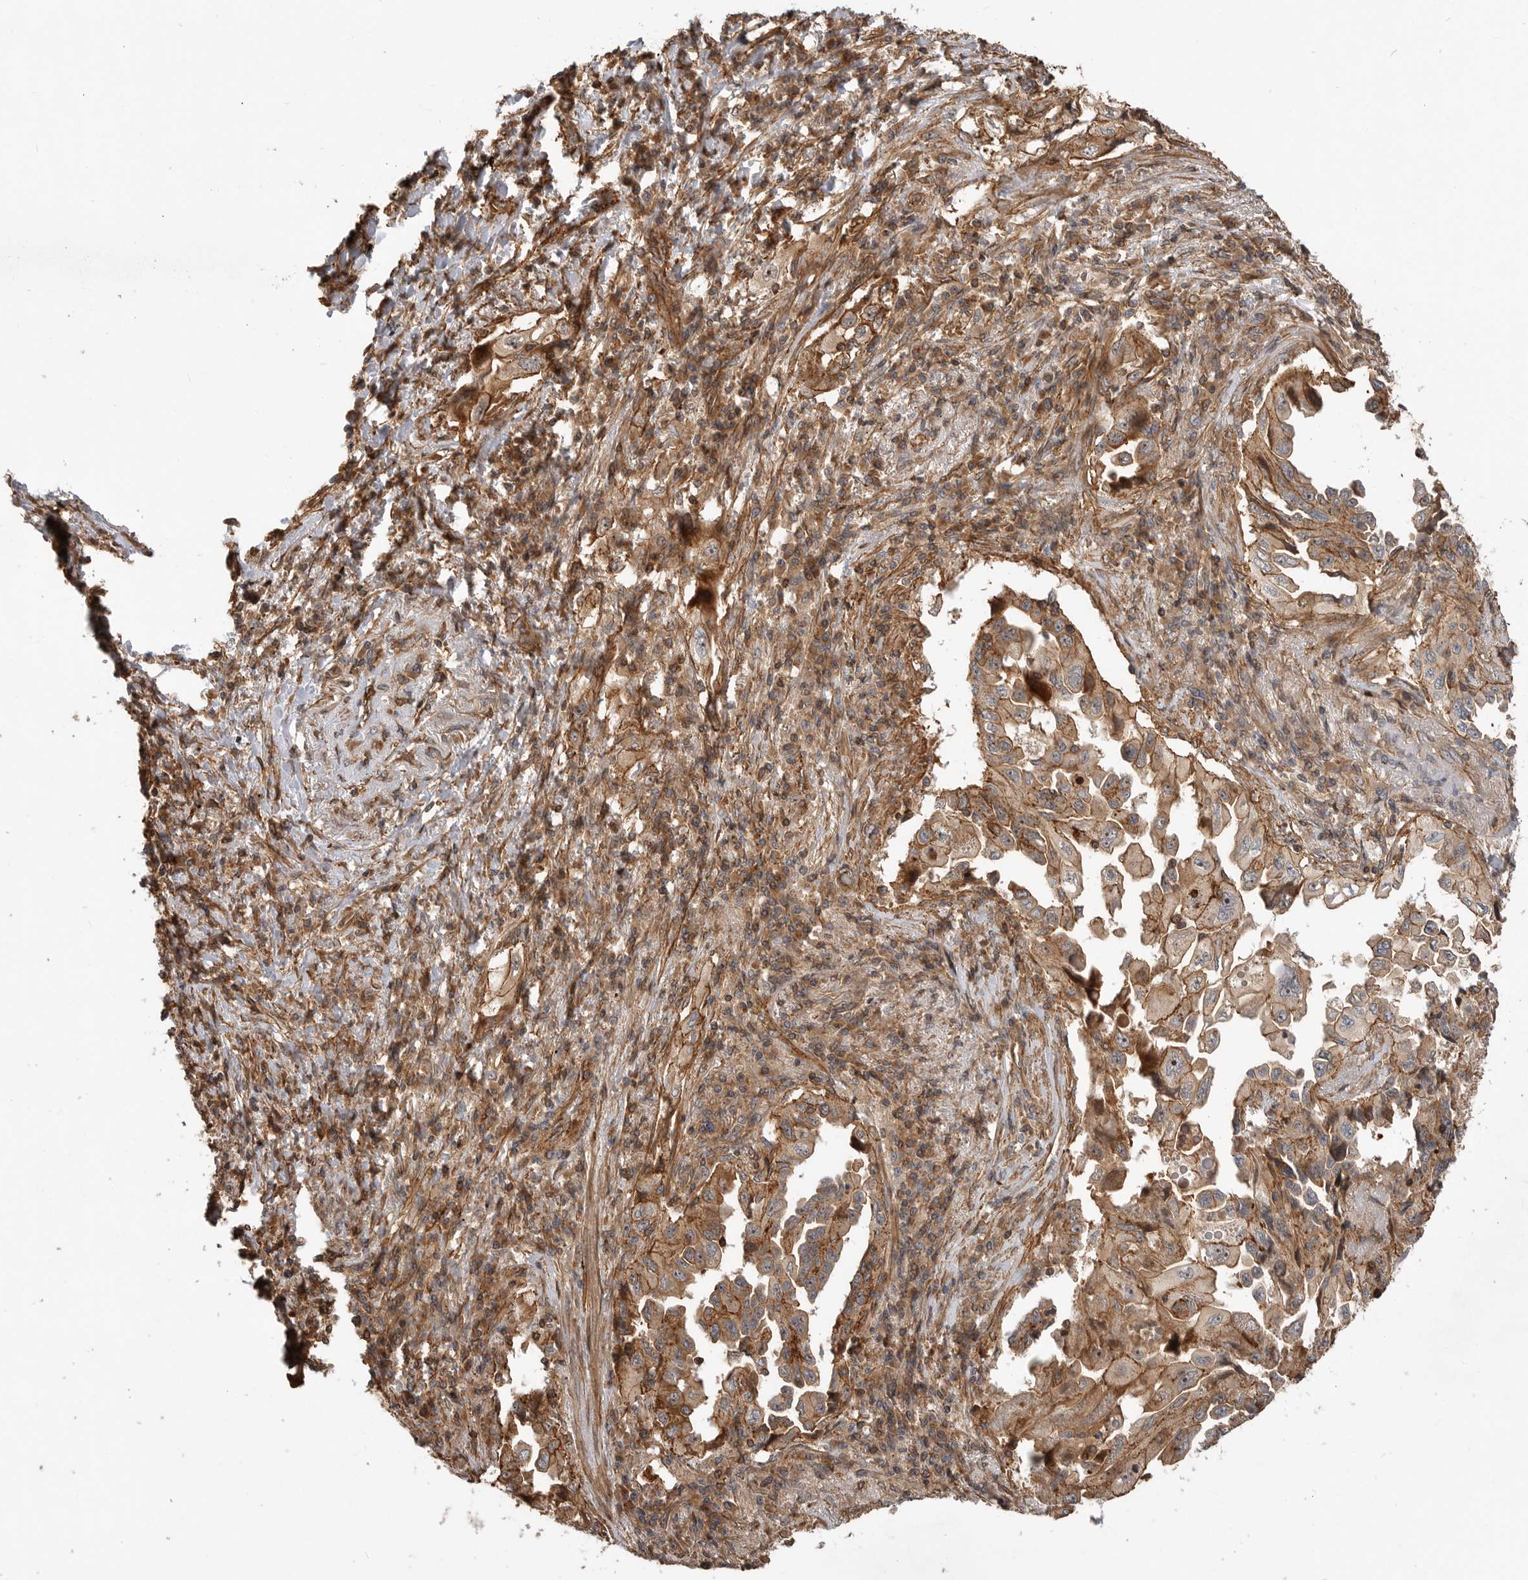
{"staining": {"intensity": "moderate", "quantity": ">75%", "location": "cytoplasmic/membranous,nuclear"}, "tissue": "lung cancer", "cell_type": "Tumor cells", "image_type": "cancer", "snomed": [{"axis": "morphology", "description": "Adenocarcinoma, NOS"}, {"axis": "topography", "description": "Lung"}], "caption": "Immunohistochemistry (IHC) (DAB (3,3'-diaminobenzidine)) staining of lung cancer (adenocarcinoma) exhibits moderate cytoplasmic/membranous and nuclear protein positivity in approximately >75% of tumor cells.", "gene": "GPATCH2", "patient": {"sex": "female", "age": 51}}